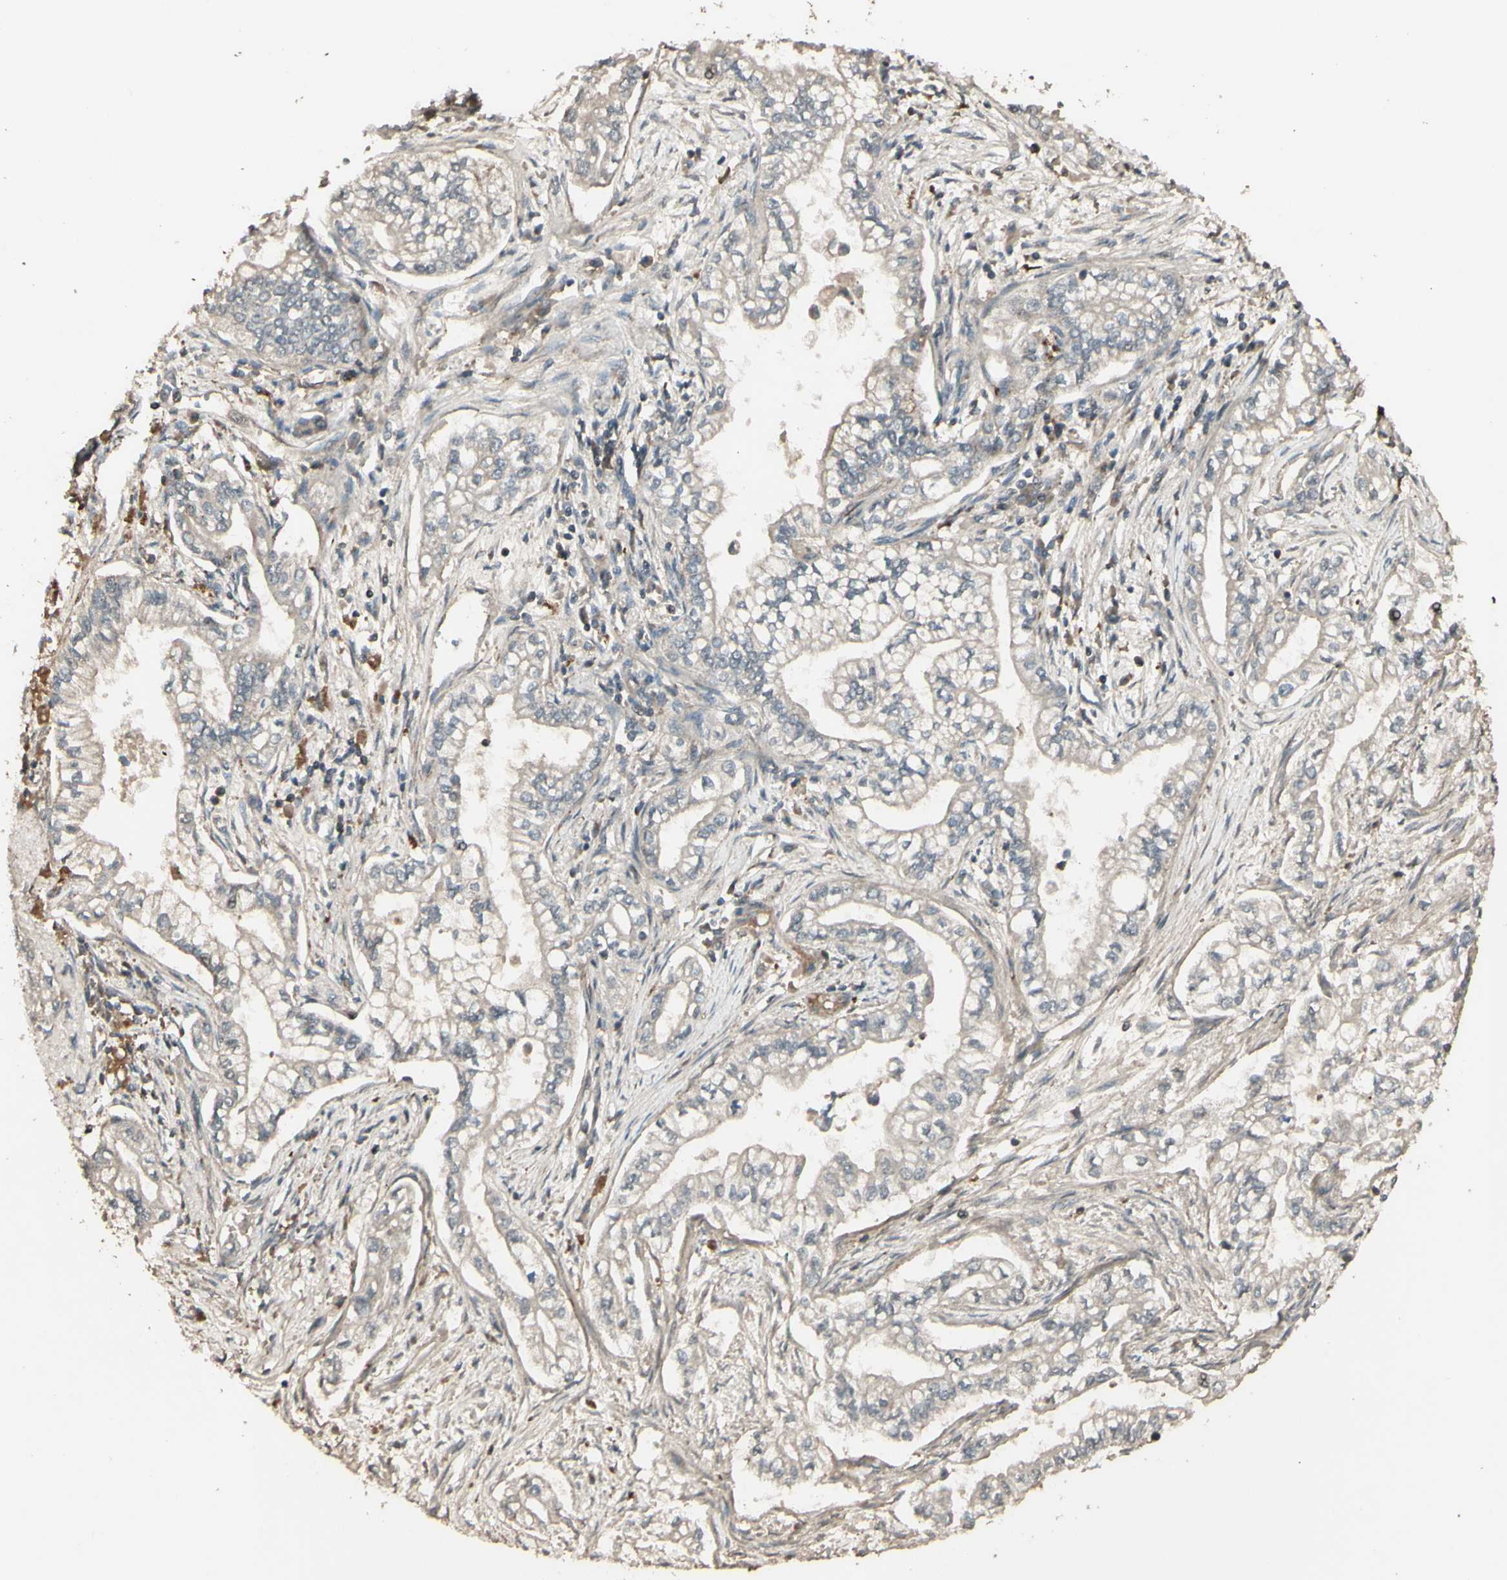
{"staining": {"intensity": "weak", "quantity": ">75%", "location": "cytoplasmic/membranous"}, "tissue": "pancreatic cancer", "cell_type": "Tumor cells", "image_type": "cancer", "snomed": [{"axis": "morphology", "description": "Normal tissue, NOS"}, {"axis": "topography", "description": "Pancreas"}], "caption": "Immunohistochemical staining of human pancreatic cancer reveals low levels of weak cytoplasmic/membranous protein expression in about >75% of tumor cells.", "gene": "GNAS", "patient": {"sex": "male", "age": 42}}